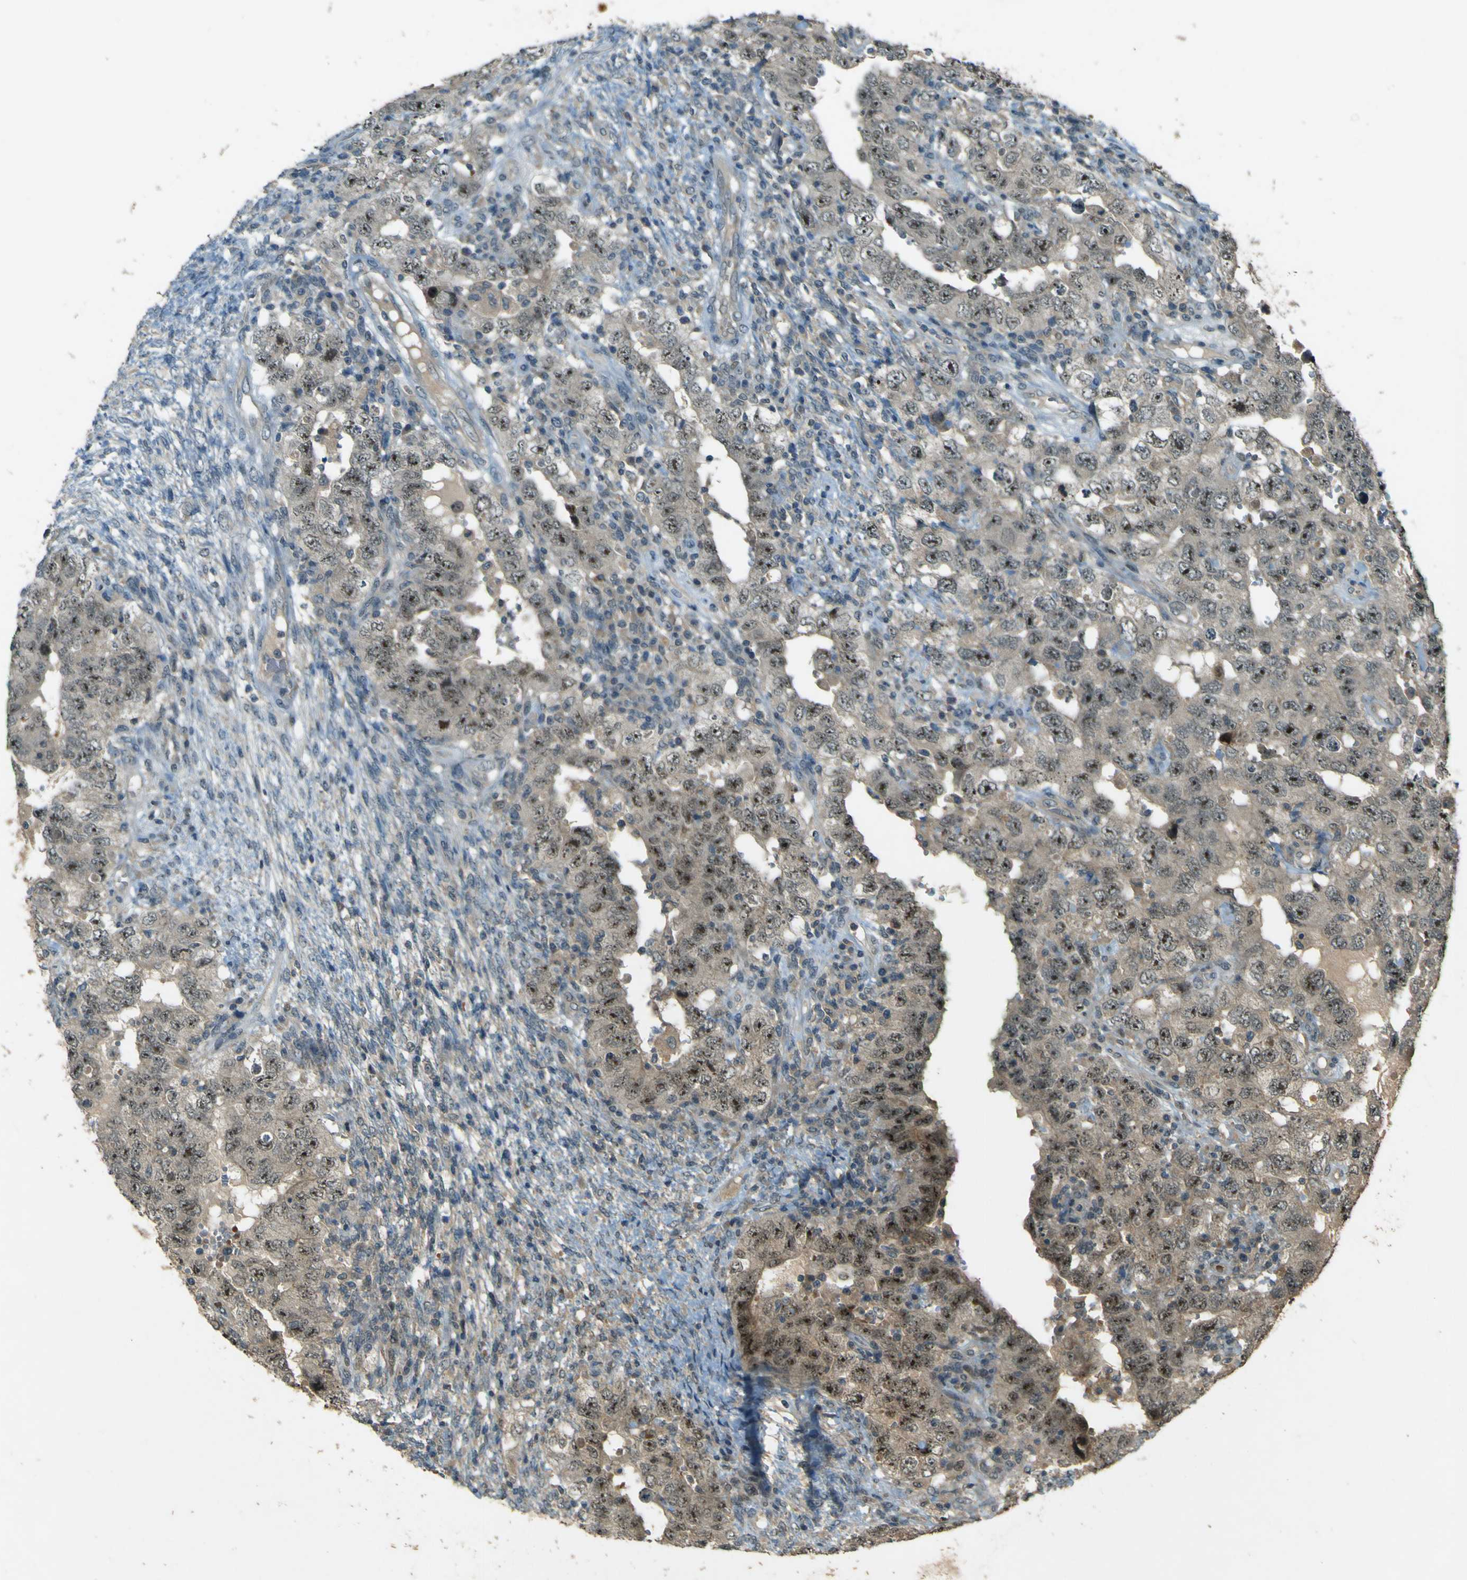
{"staining": {"intensity": "weak", "quantity": "<25%", "location": "cytoplasmic/membranous,nuclear"}, "tissue": "testis cancer", "cell_type": "Tumor cells", "image_type": "cancer", "snomed": [{"axis": "morphology", "description": "Carcinoma, Embryonal, NOS"}, {"axis": "topography", "description": "Testis"}], "caption": "This is an immunohistochemistry (IHC) histopathology image of testis cancer. There is no expression in tumor cells.", "gene": "MPDZ", "patient": {"sex": "male", "age": 26}}